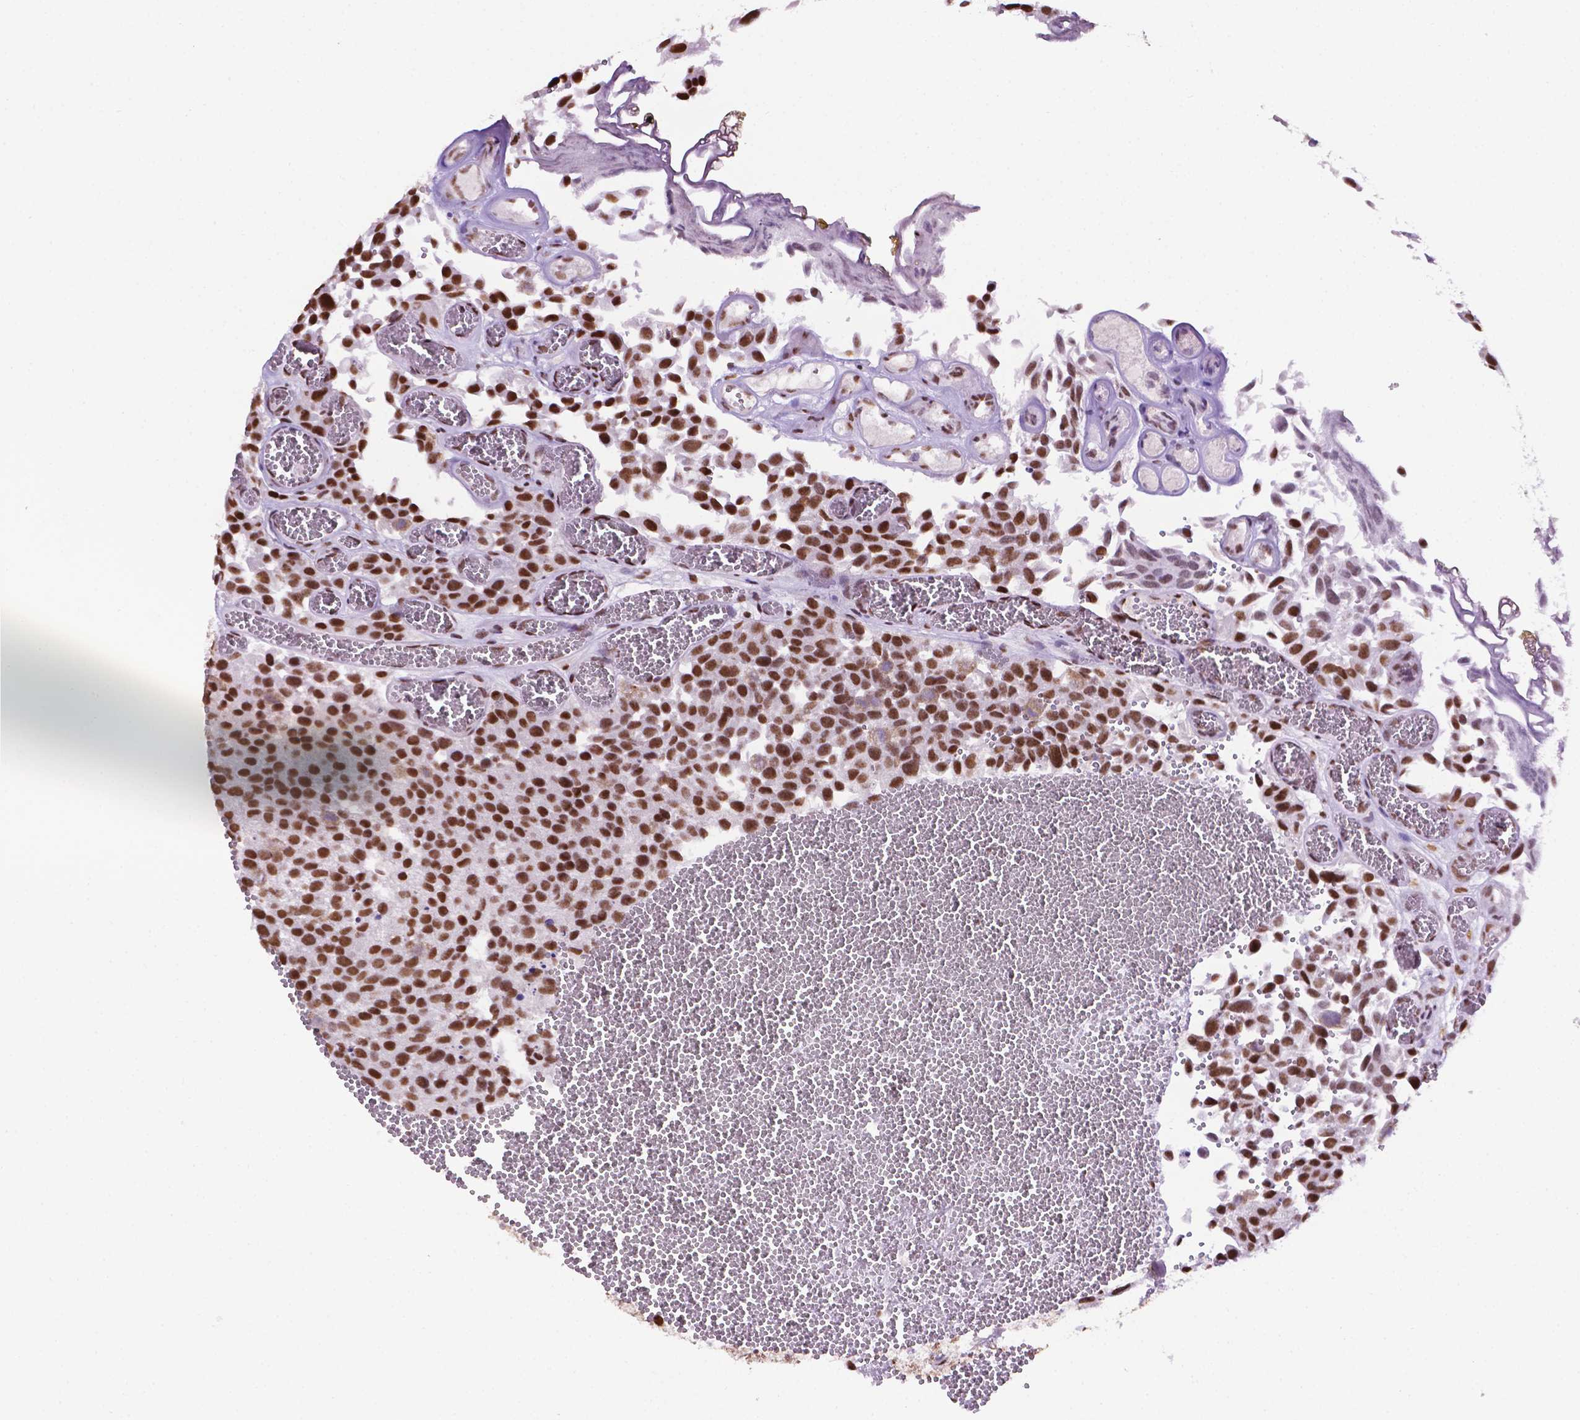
{"staining": {"intensity": "strong", "quantity": ">75%", "location": "nuclear"}, "tissue": "urothelial cancer", "cell_type": "Tumor cells", "image_type": "cancer", "snomed": [{"axis": "morphology", "description": "Urothelial carcinoma, Low grade"}, {"axis": "topography", "description": "Urinary bladder"}], "caption": "Strong nuclear protein positivity is present in approximately >75% of tumor cells in urothelial cancer.", "gene": "CCAR2", "patient": {"sex": "female", "age": 69}}